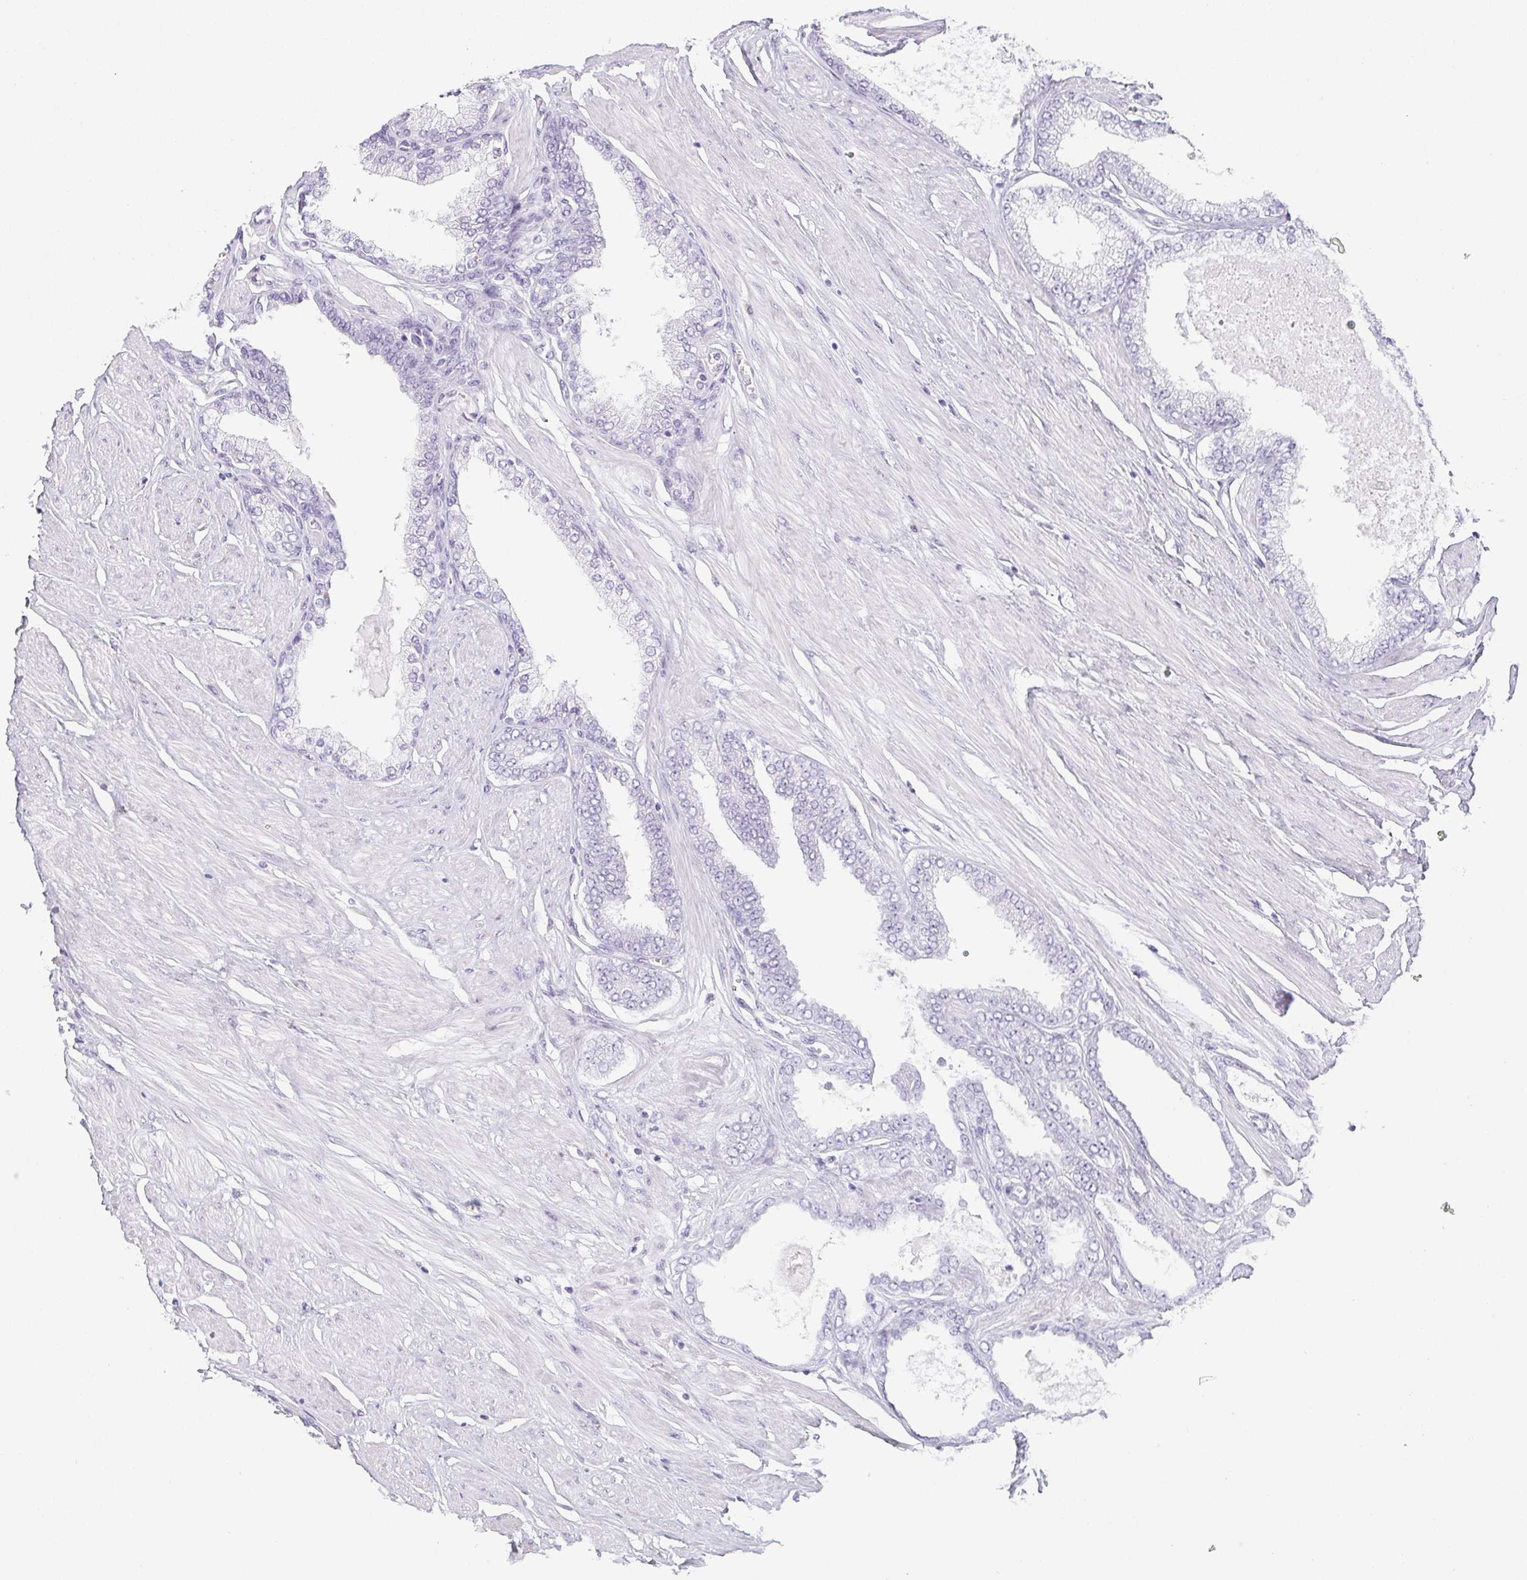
{"staining": {"intensity": "negative", "quantity": "none", "location": "none"}, "tissue": "prostate cancer", "cell_type": "Tumor cells", "image_type": "cancer", "snomed": [{"axis": "morphology", "description": "Adenocarcinoma, Low grade"}, {"axis": "topography", "description": "Prostate"}], "caption": "Tumor cells show no significant staining in low-grade adenocarcinoma (prostate).", "gene": "PRR27", "patient": {"sex": "male", "age": 55}}